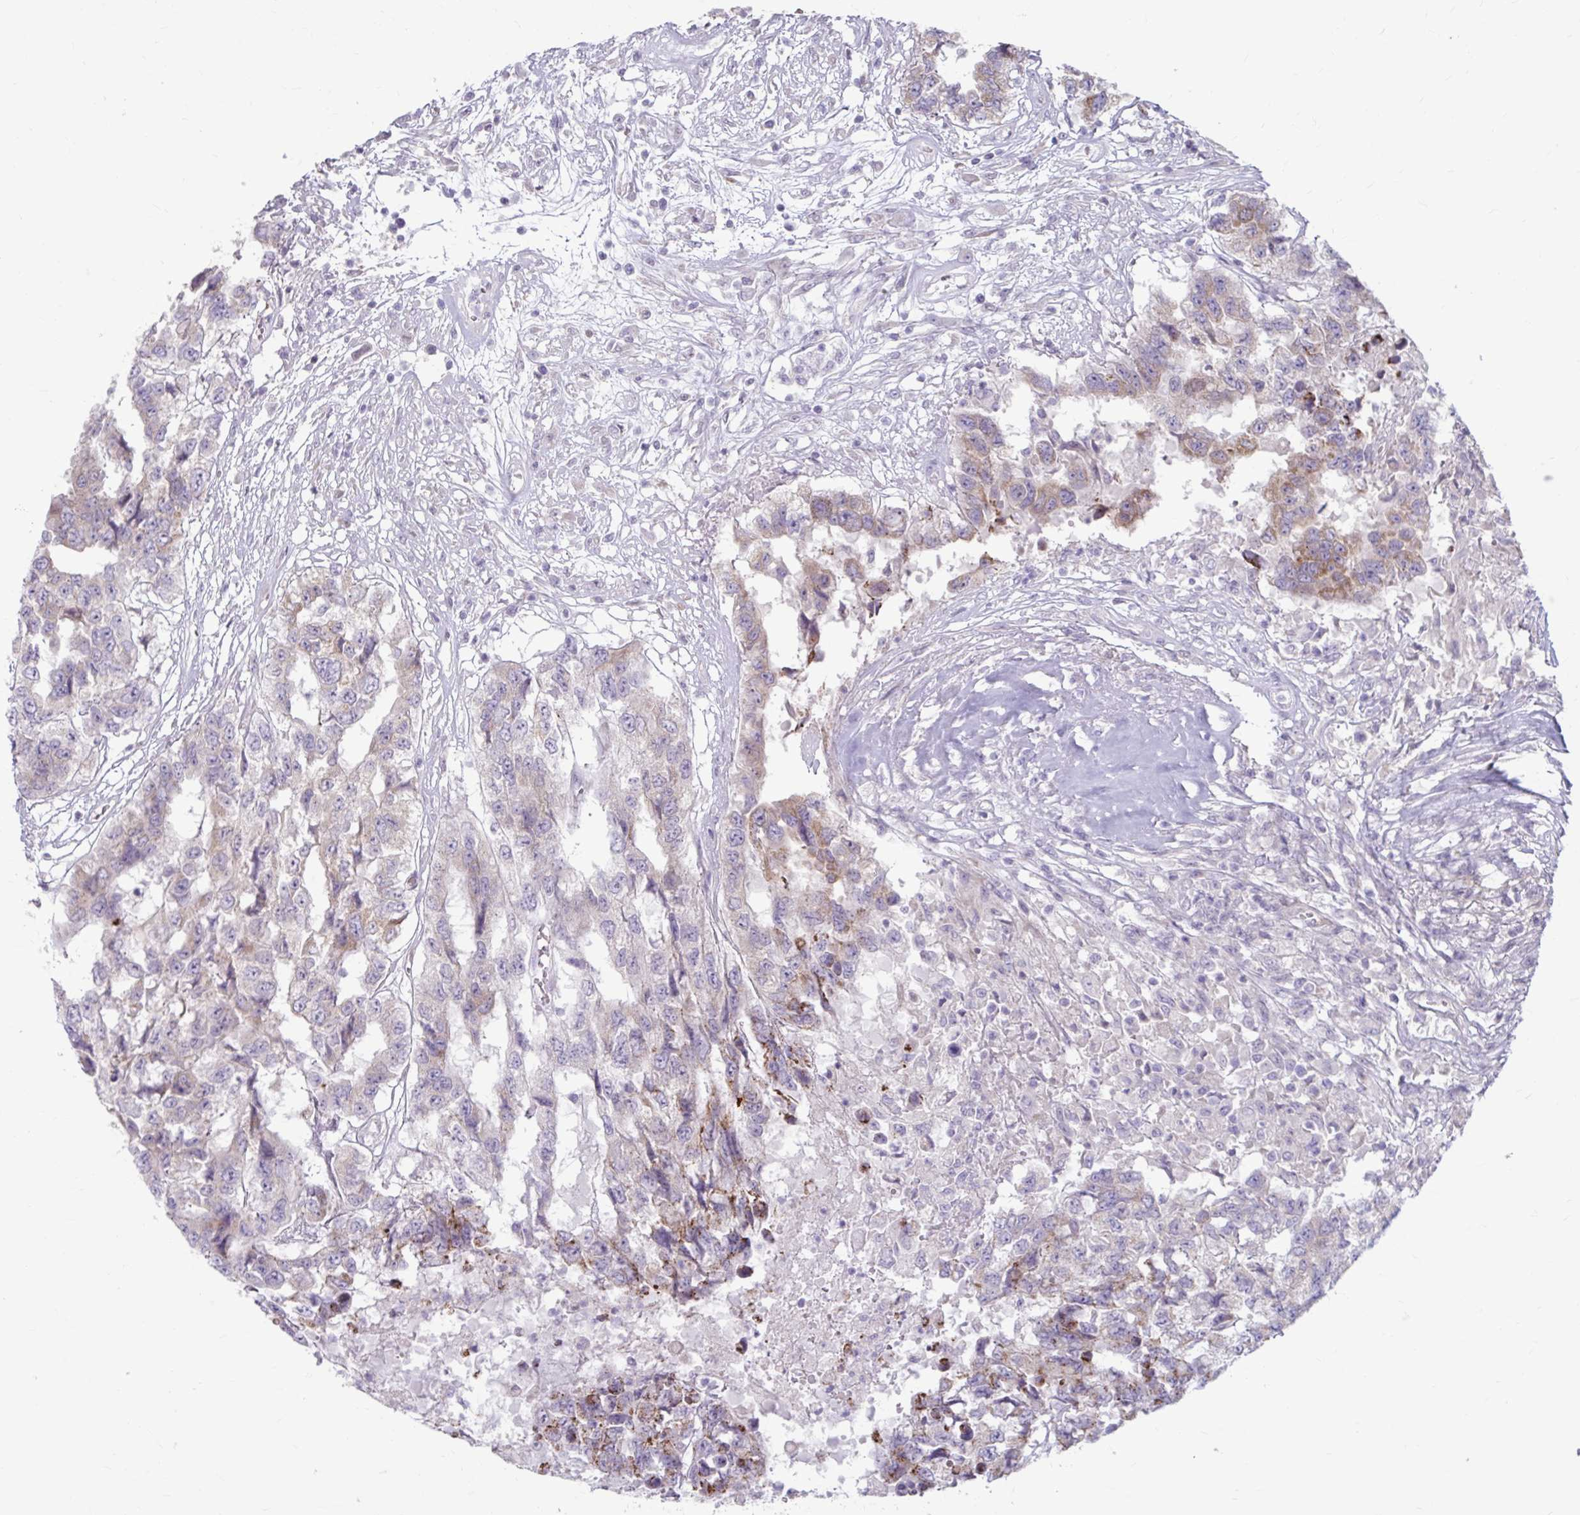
{"staining": {"intensity": "moderate", "quantity": "<25%", "location": "cytoplasmic/membranous"}, "tissue": "testis cancer", "cell_type": "Tumor cells", "image_type": "cancer", "snomed": [{"axis": "morphology", "description": "Carcinoma, Embryonal, NOS"}, {"axis": "topography", "description": "Testis"}], "caption": "This is a photomicrograph of IHC staining of testis cancer, which shows moderate positivity in the cytoplasmic/membranous of tumor cells.", "gene": "MSMO1", "patient": {"sex": "male", "age": 83}}